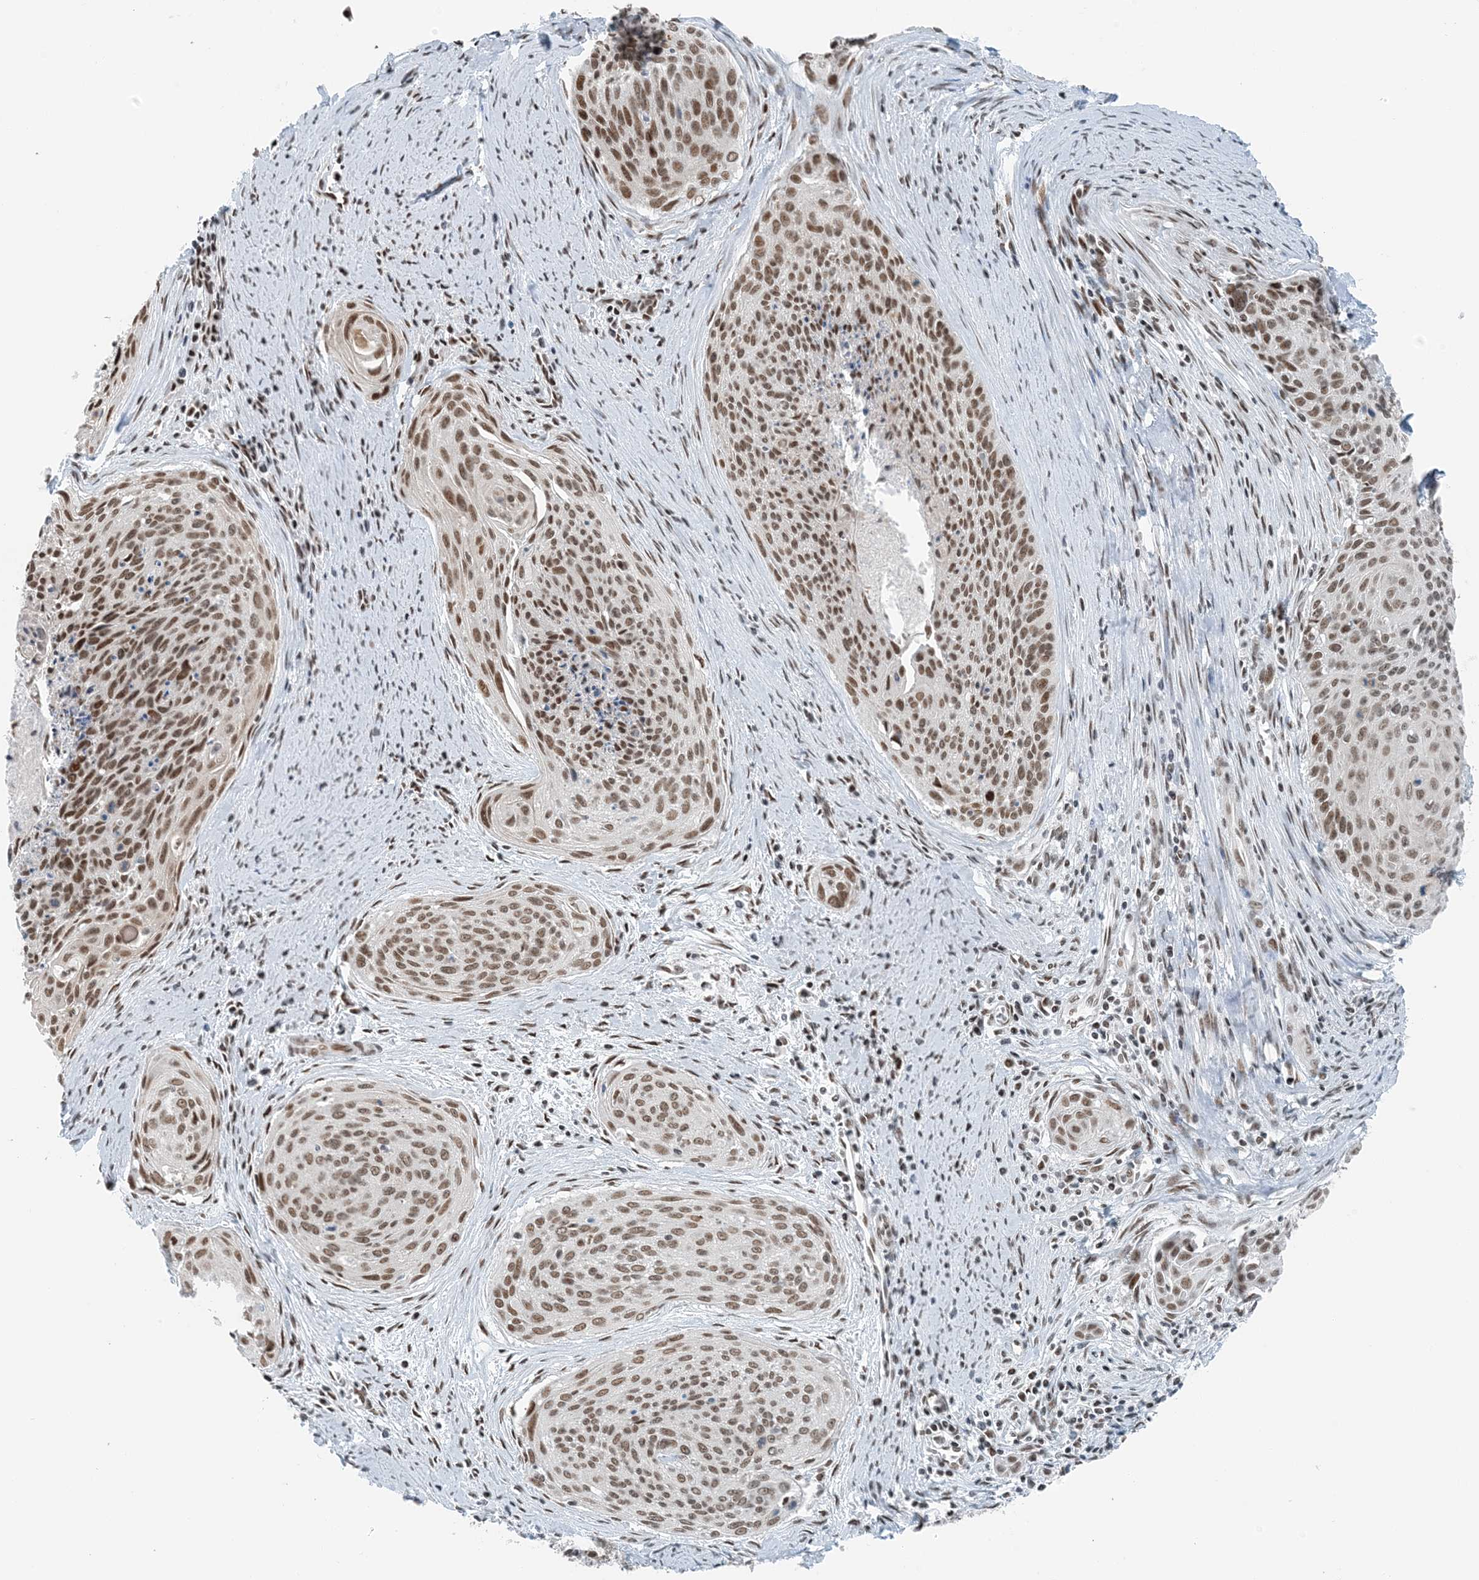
{"staining": {"intensity": "moderate", "quantity": ">75%", "location": "nuclear"}, "tissue": "cervical cancer", "cell_type": "Tumor cells", "image_type": "cancer", "snomed": [{"axis": "morphology", "description": "Squamous cell carcinoma, NOS"}, {"axis": "topography", "description": "Cervix"}], "caption": "About >75% of tumor cells in human cervical cancer show moderate nuclear protein expression as visualized by brown immunohistochemical staining.", "gene": "ZNF500", "patient": {"sex": "female", "age": 55}}